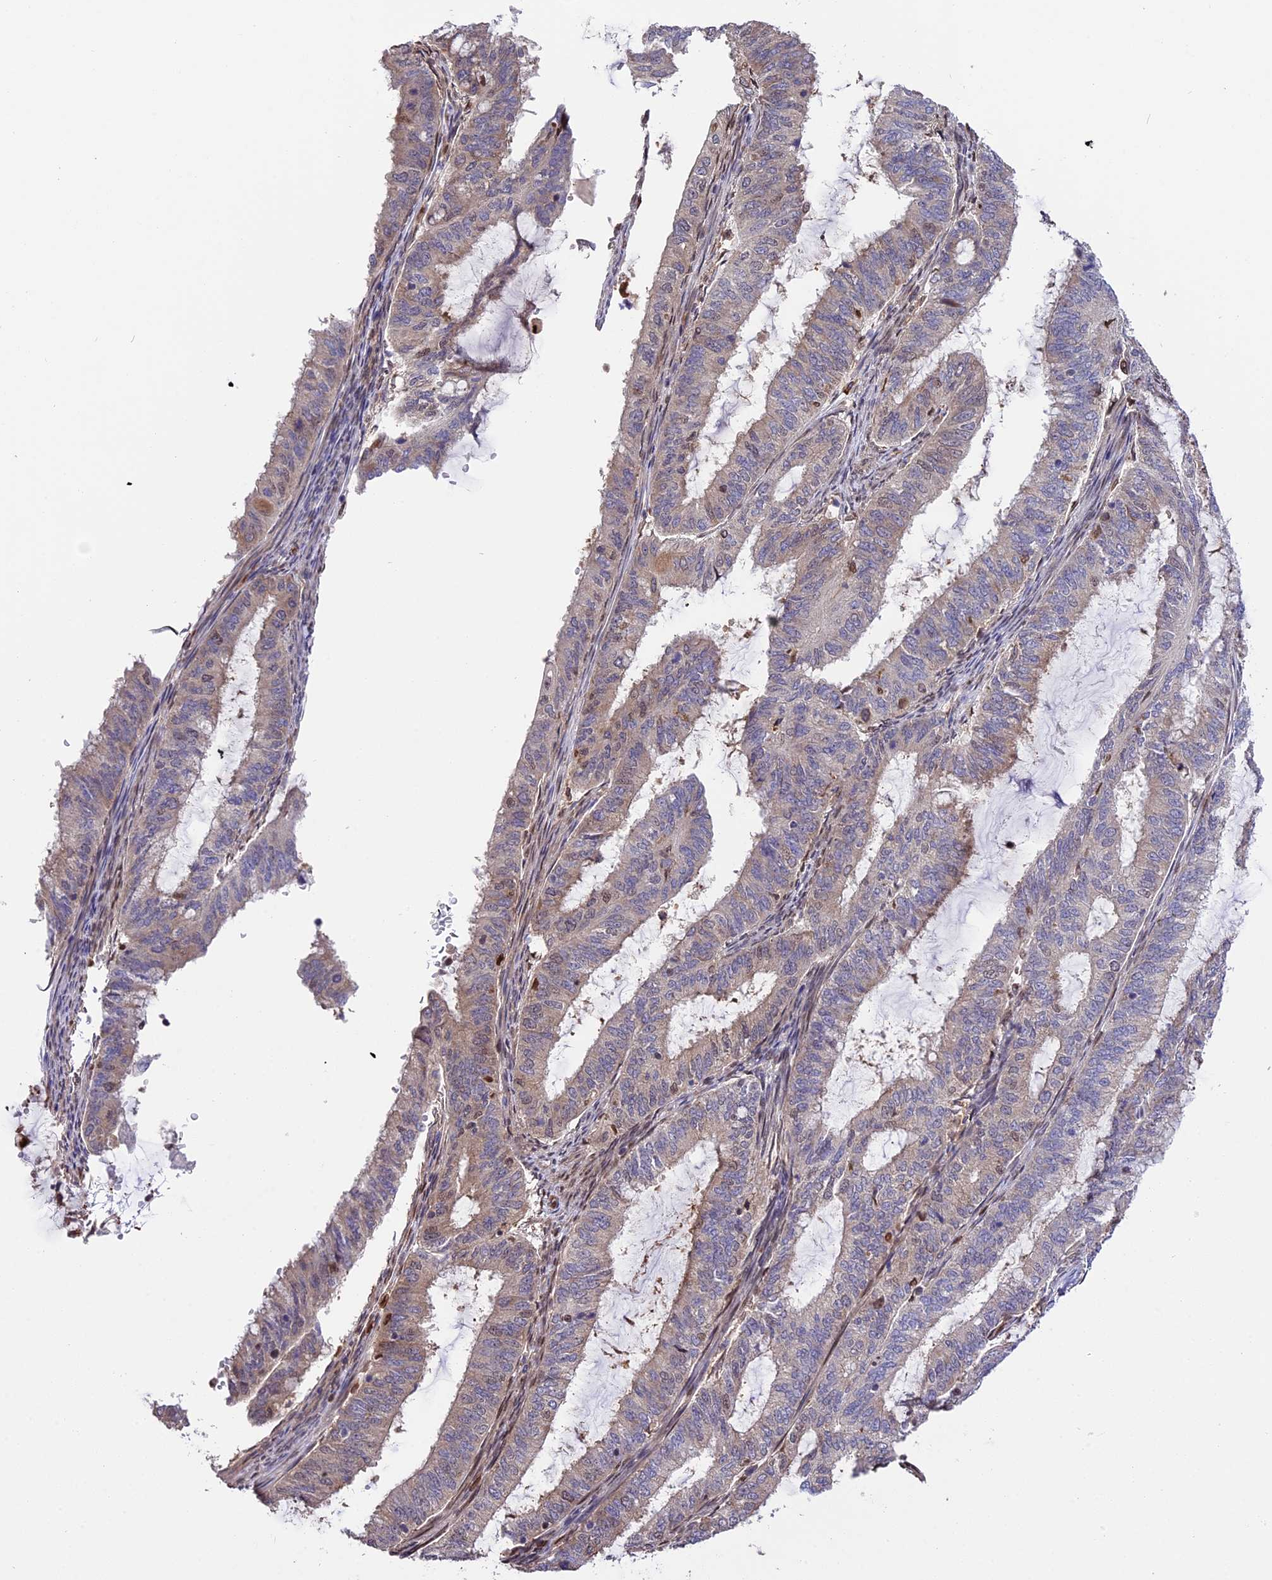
{"staining": {"intensity": "weak", "quantity": "<25%", "location": "cytoplasmic/membranous"}, "tissue": "endometrial cancer", "cell_type": "Tumor cells", "image_type": "cancer", "snomed": [{"axis": "morphology", "description": "Adenocarcinoma, NOS"}, {"axis": "topography", "description": "Endometrium"}], "caption": "Image shows no significant protein positivity in tumor cells of adenocarcinoma (endometrial). (DAB (3,3'-diaminobenzidine) immunohistochemistry (IHC), high magnification).", "gene": "HERPUD1", "patient": {"sex": "female", "age": 51}}